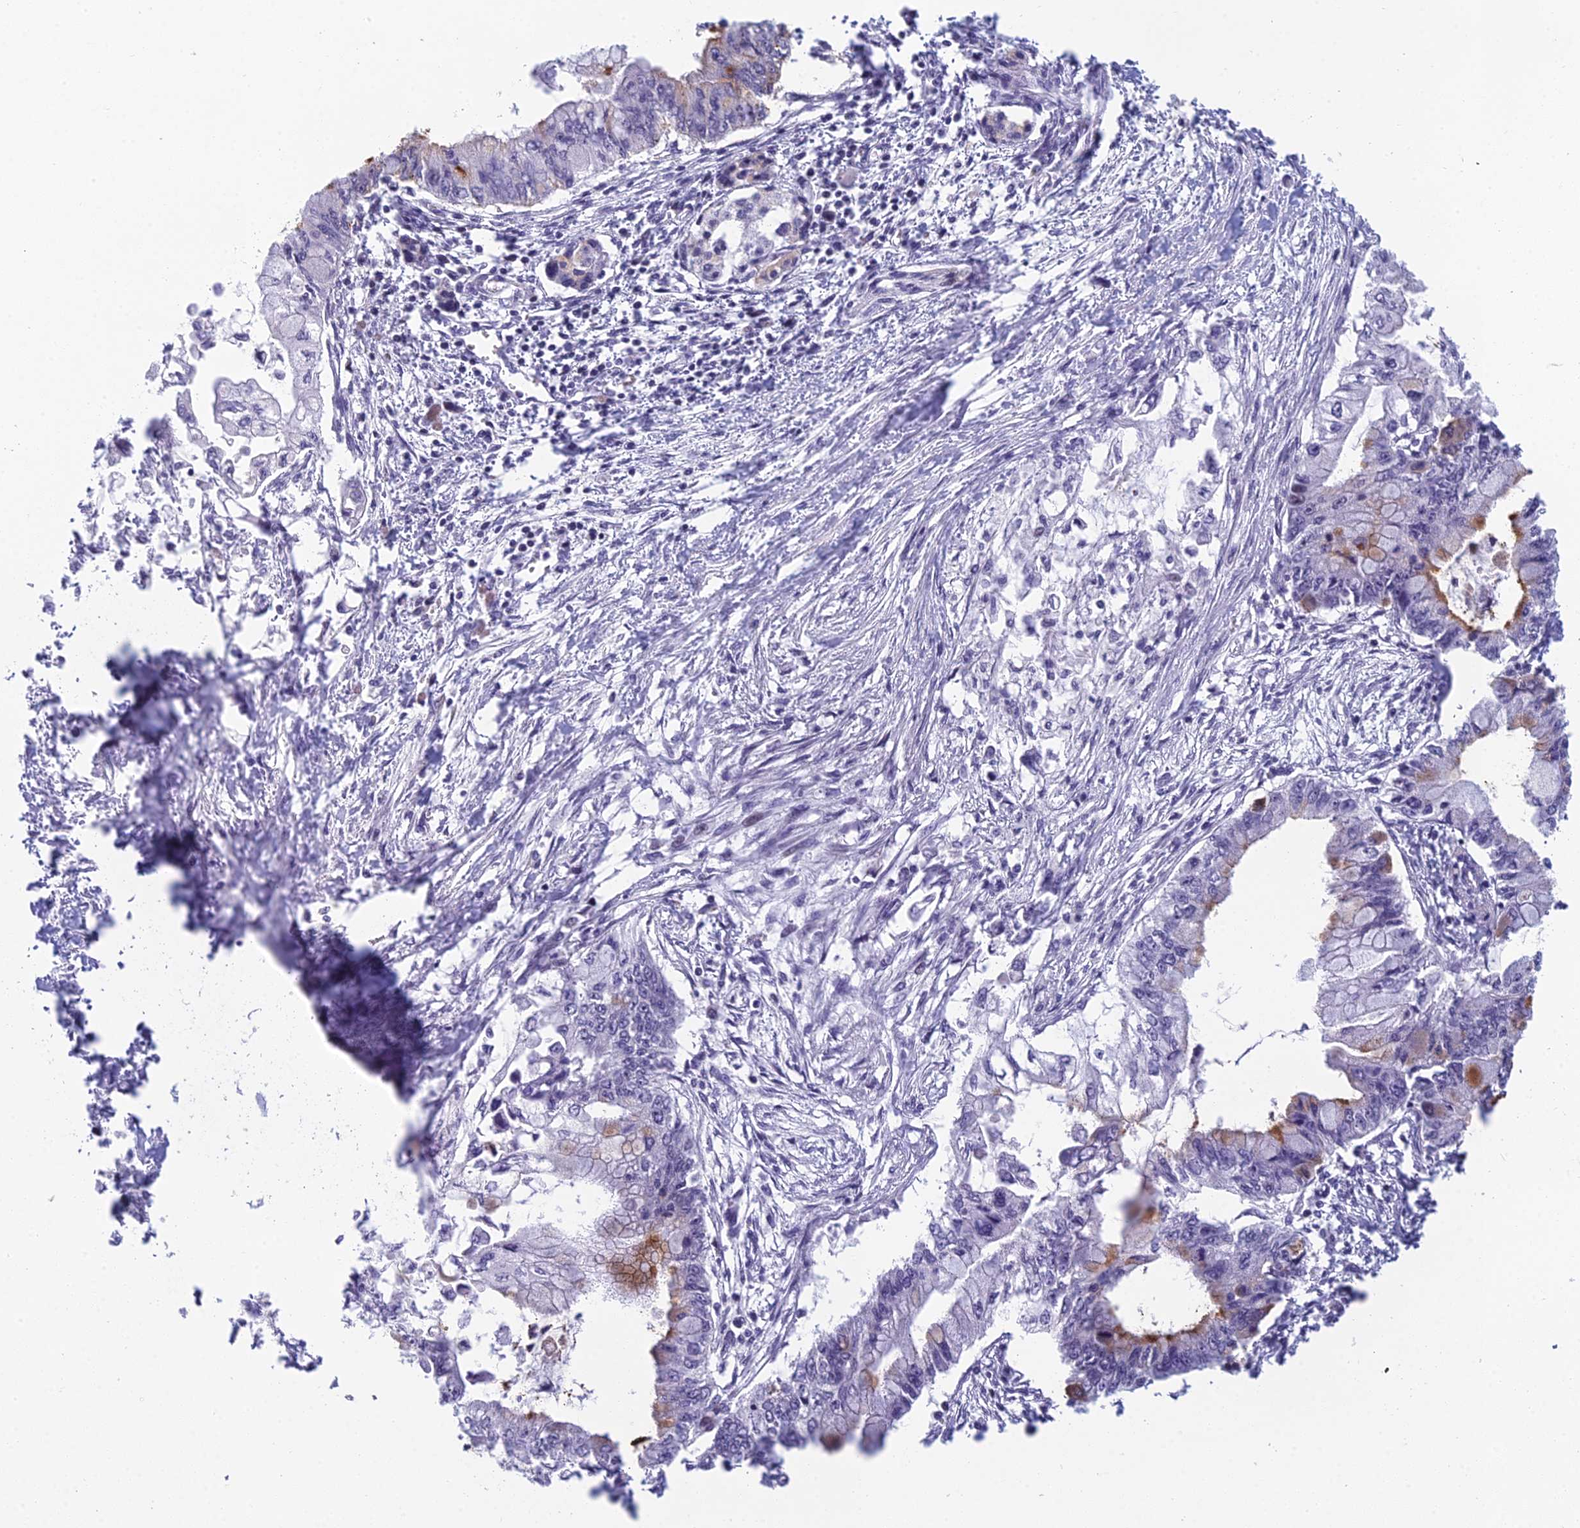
{"staining": {"intensity": "moderate", "quantity": "<25%", "location": "cytoplasmic/membranous"}, "tissue": "pancreatic cancer", "cell_type": "Tumor cells", "image_type": "cancer", "snomed": [{"axis": "morphology", "description": "Adenocarcinoma, NOS"}, {"axis": "topography", "description": "Pancreas"}], "caption": "There is low levels of moderate cytoplasmic/membranous positivity in tumor cells of pancreatic cancer, as demonstrated by immunohistochemical staining (brown color).", "gene": "RGS17", "patient": {"sex": "male", "age": 48}}